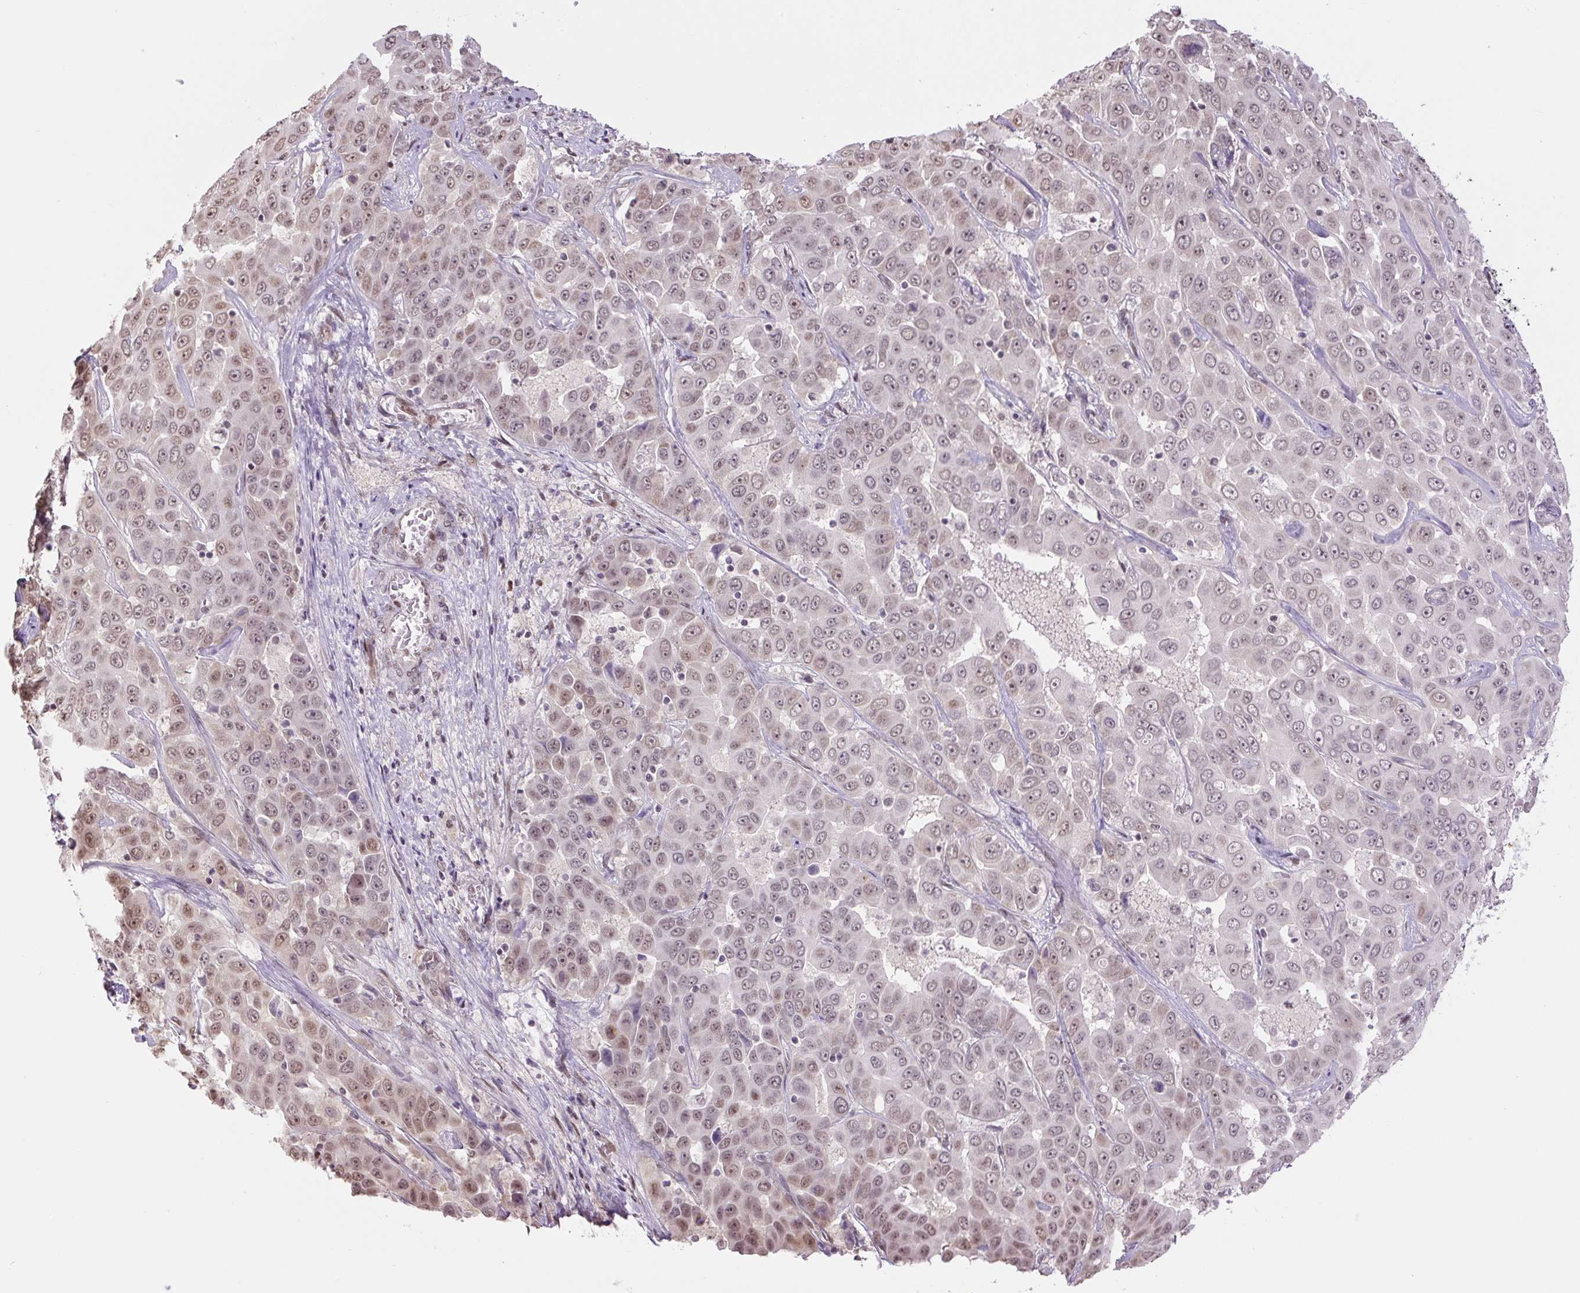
{"staining": {"intensity": "moderate", "quantity": "25%-75%", "location": "nuclear"}, "tissue": "liver cancer", "cell_type": "Tumor cells", "image_type": "cancer", "snomed": [{"axis": "morphology", "description": "Cholangiocarcinoma"}, {"axis": "topography", "description": "Liver"}], "caption": "The histopathology image demonstrates immunohistochemical staining of liver cancer. There is moderate nuclear expression is identified in approximately 25%-75% of tumor cells. (IHC, brightfield microscopy, high magnification).", "gene": "TCFL5", "patient": {"sex": "female", "age": 52}}